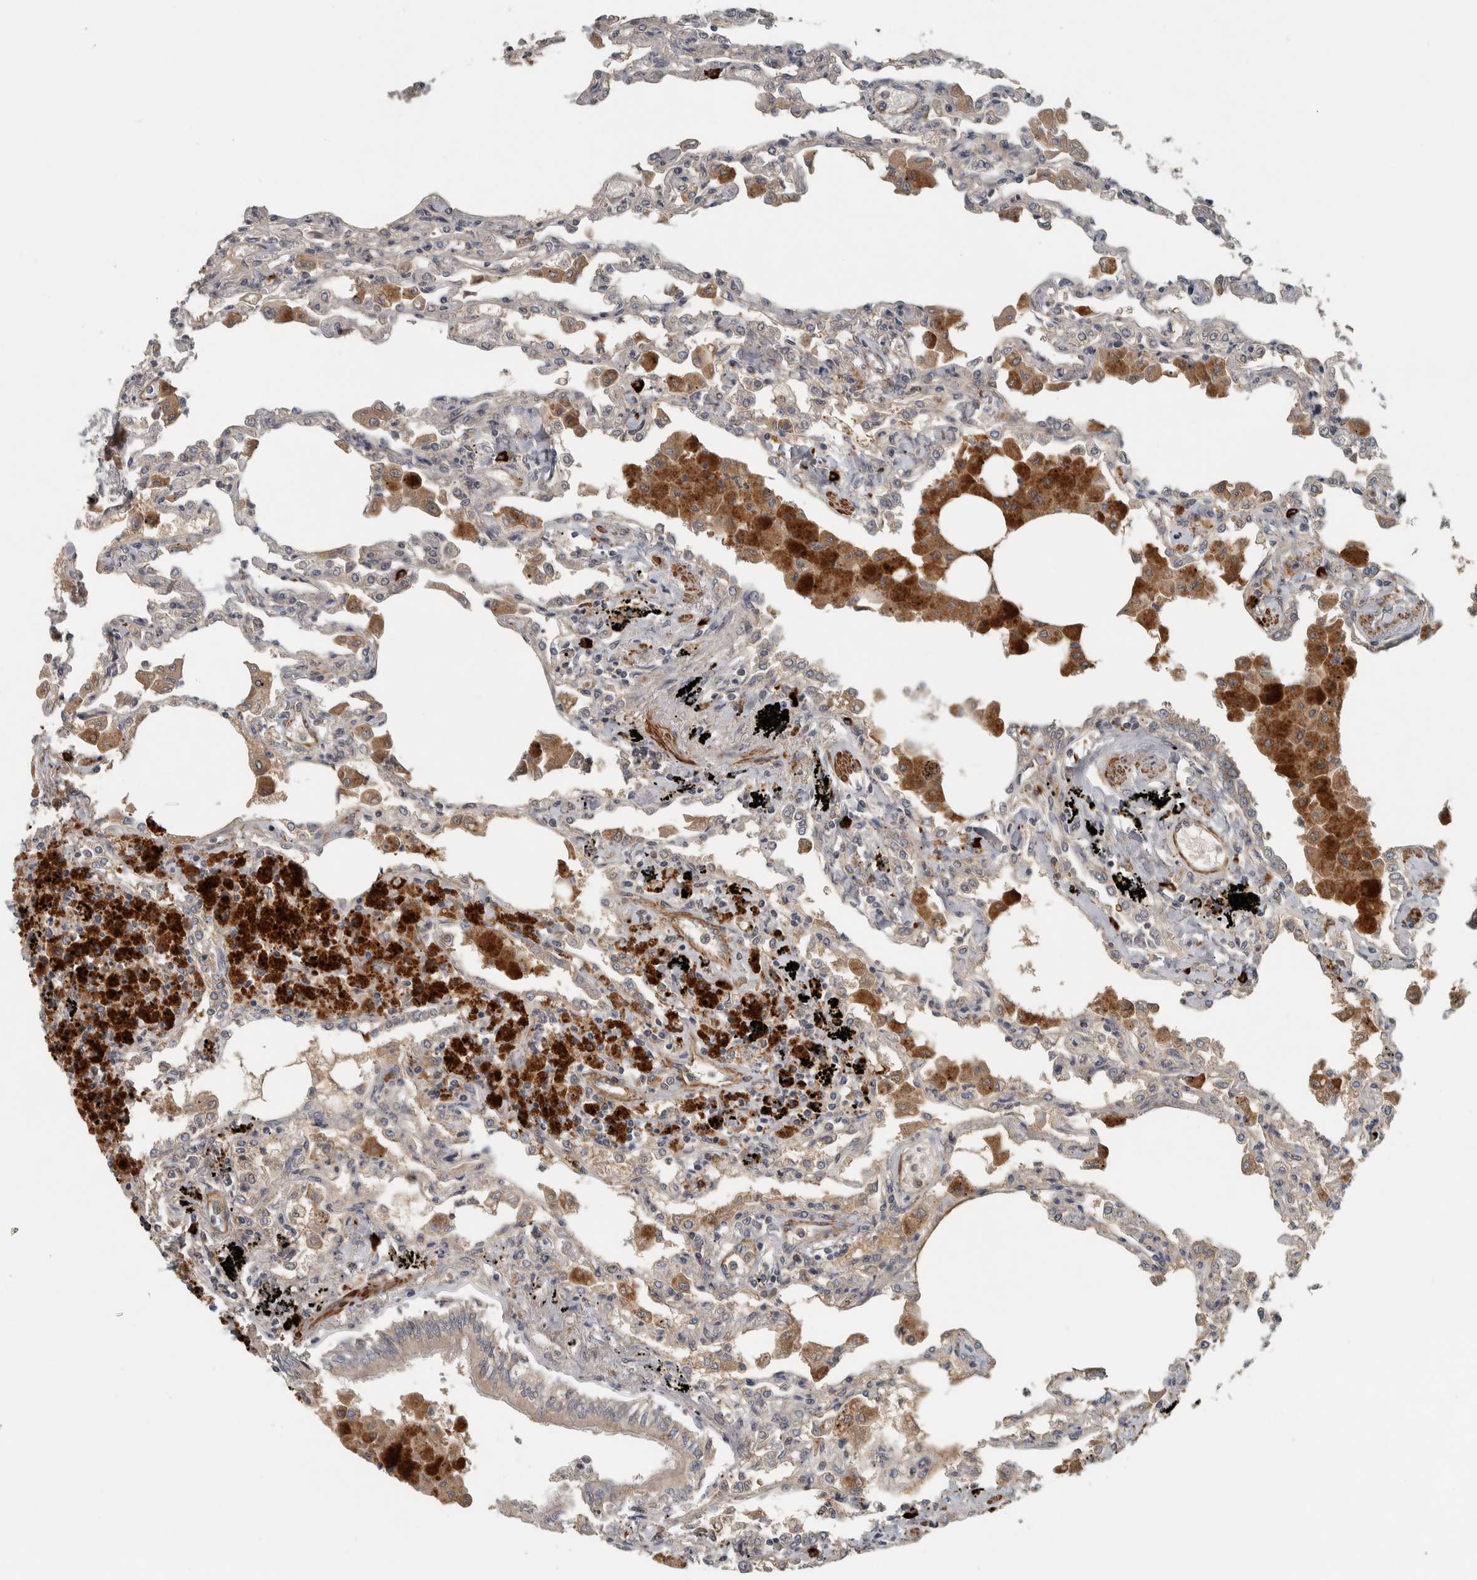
{"staining": {"intensity": "weak", "quantity": "<25%", "location": "cytoplasmic/membranous"}, "tissue": "lung", "cell_type": "Alveolar cells", "image_type": "normal", "snomed": [{"axis": "morphology", "description": "Normal tissue, NOS"}, {"axis": "topography", "description": "Bronchus"}, {"axis": "topography", "description": "Lung"}], "caption": "Protein analysis of normal lung demonstrates no significant staining in alveolar cells. (Immunohistochemistry, brightfield microscopy, high magnification).", "gene": "LBHD1", "patient": {"sex": "female", "age": 49}}